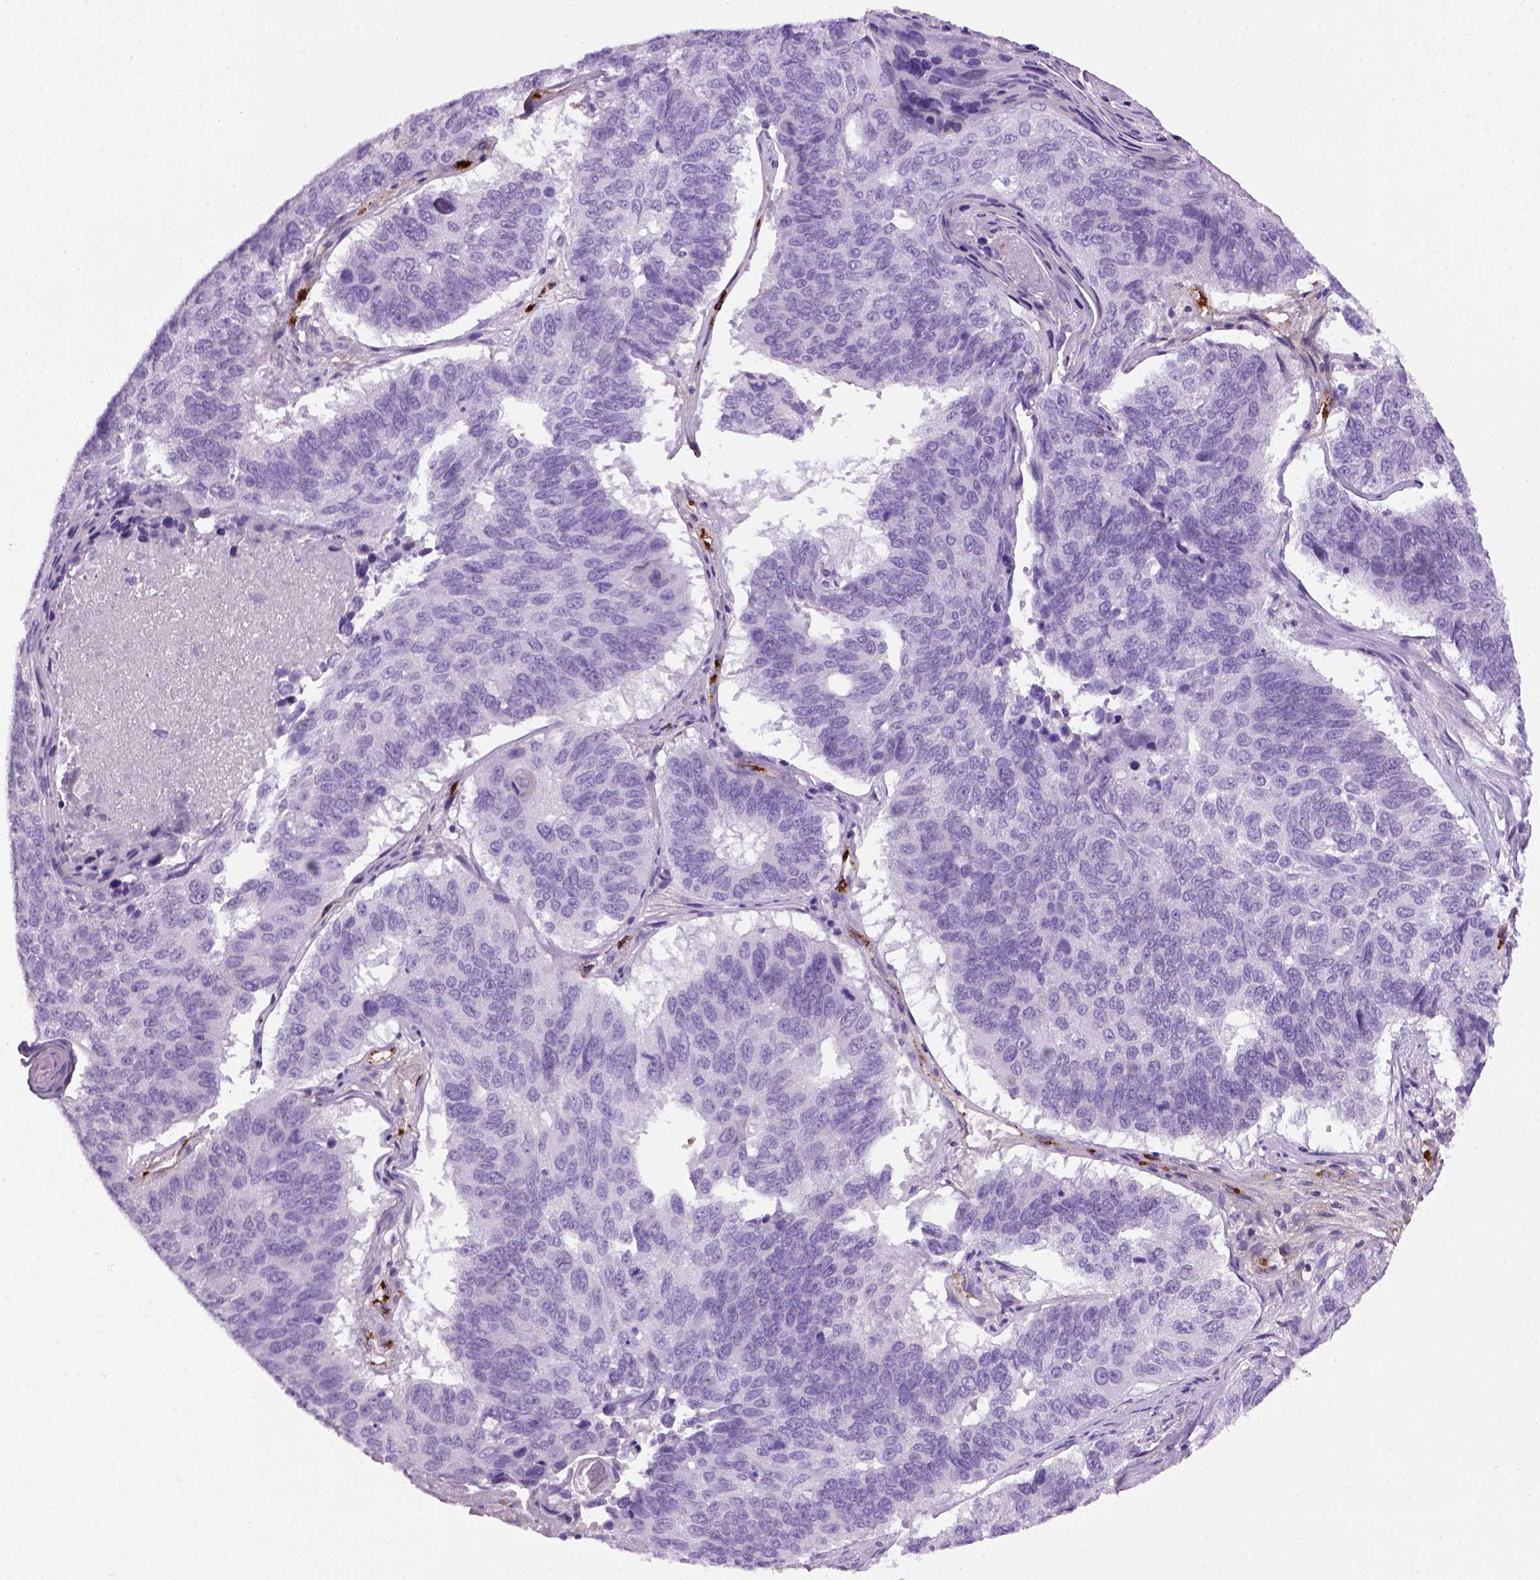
{"staining": {"intensity": "negative", "quantity": "none", "location": "none"}, "tissue": "lung cancer", "cell_type": "Tumor cells", "image_type": "cancer", "snomed": [{"axis": "morphology", "description": "Squamous cell carcinoma, NOS"}, {"axis": "topography", "description": "Lung"}], "caption": "Immunohistochemistry (IHC) of human squamous cell carcinoma (lung) shows no expression in tumor cells.", "gene": "VWF", "patient": {"sex": "male", "age": 73}}